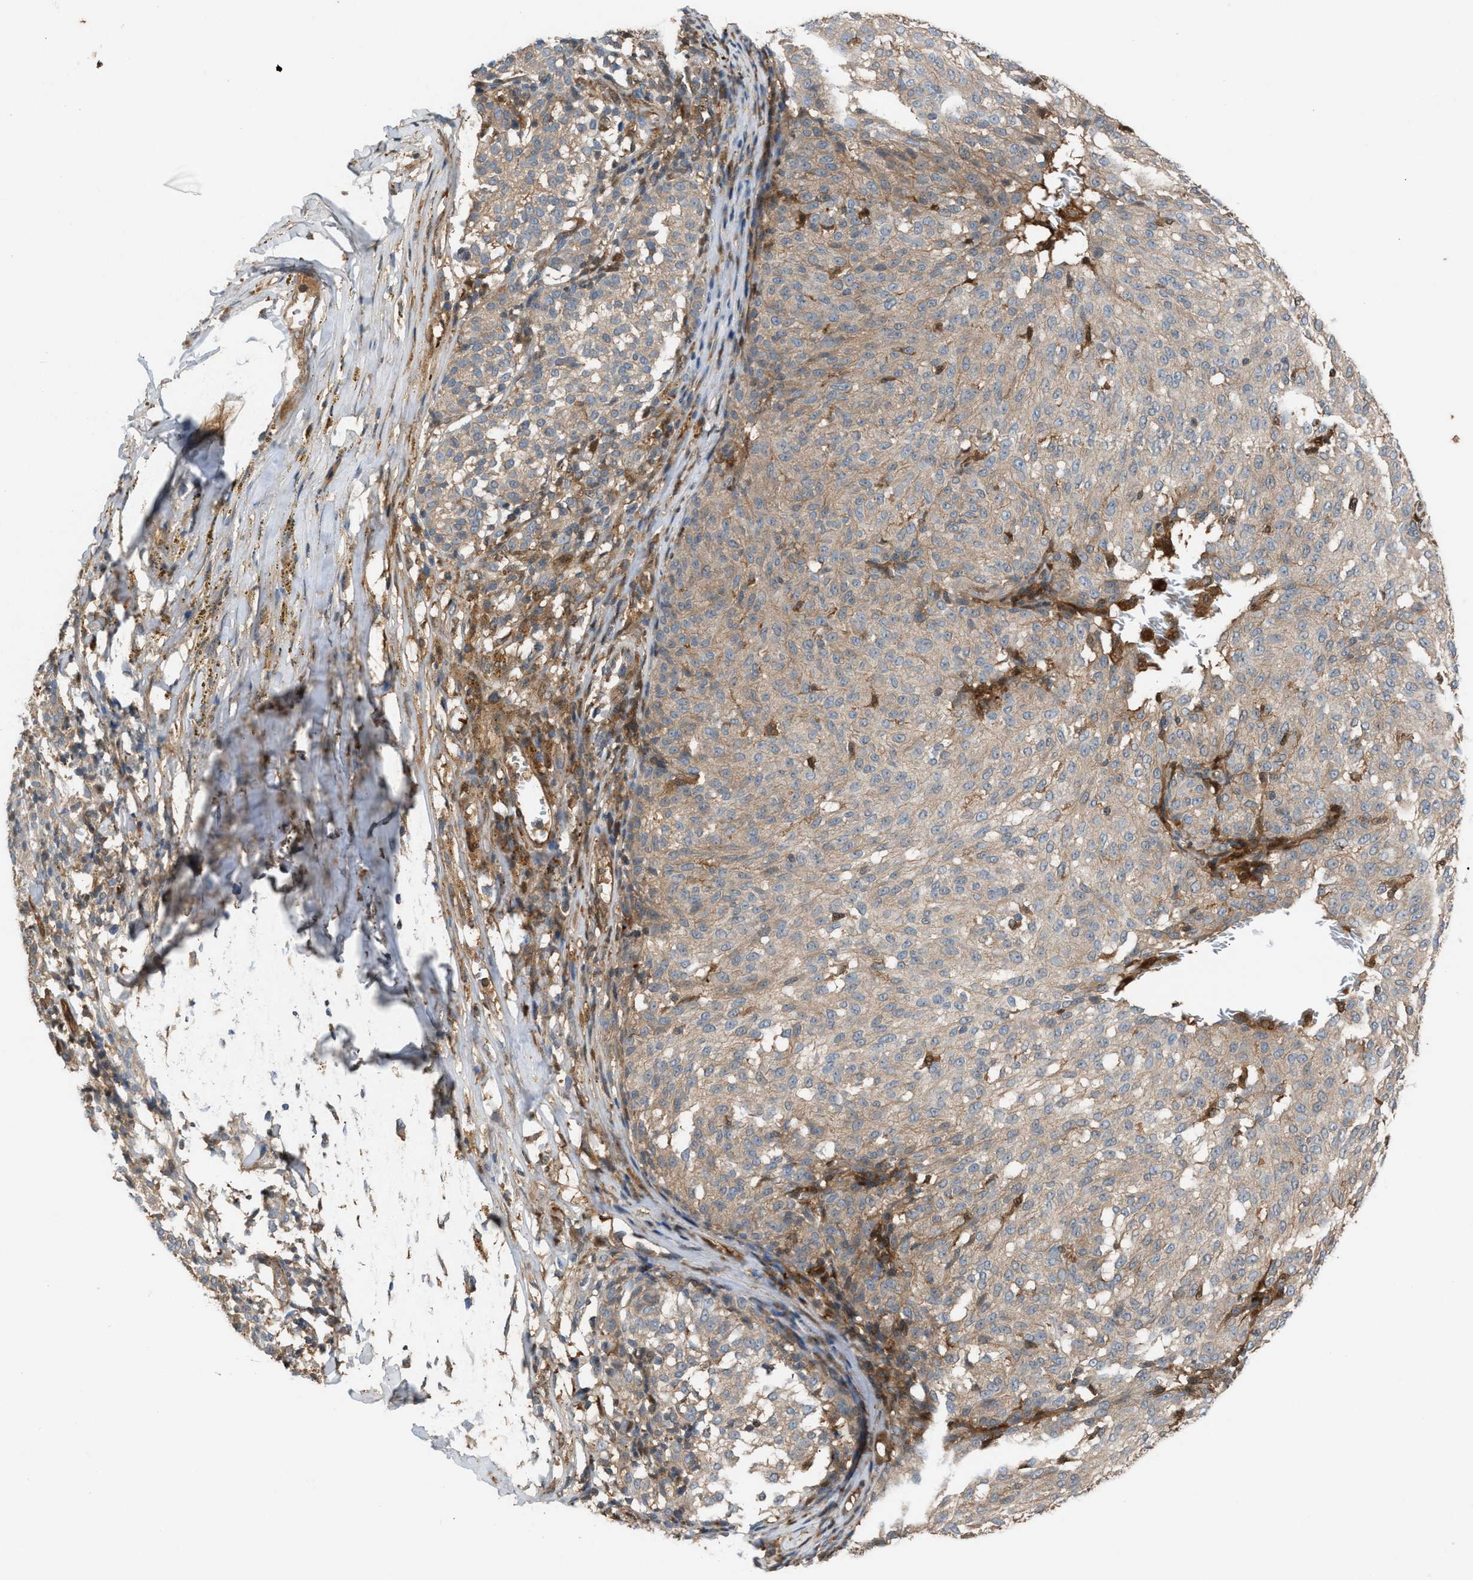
{"staining": {"intensity": "weak", "quantity": "<25%", "location": "cytoplasmic/membranous"}, "tissue": "melanoma", "cell_type": "Tumor cells", "image_type": "cancer", "snomed": [{"axis": "morphology", "description": "Malignant melanoma, NOS"}, {"axis": "topography", "description": "Skin"}], "caption": "Immunohistochemistry (IHC) image of human malignant melanoma stained for a protein (brown), which displays no expression in tumor cells. (Brightfield microscopy of DAB (3,3'-diaminobenzidine) immunohistochemistry at high magnification).", "gene": "TPK1", "patient": {"sex": "female", "age": 72}}